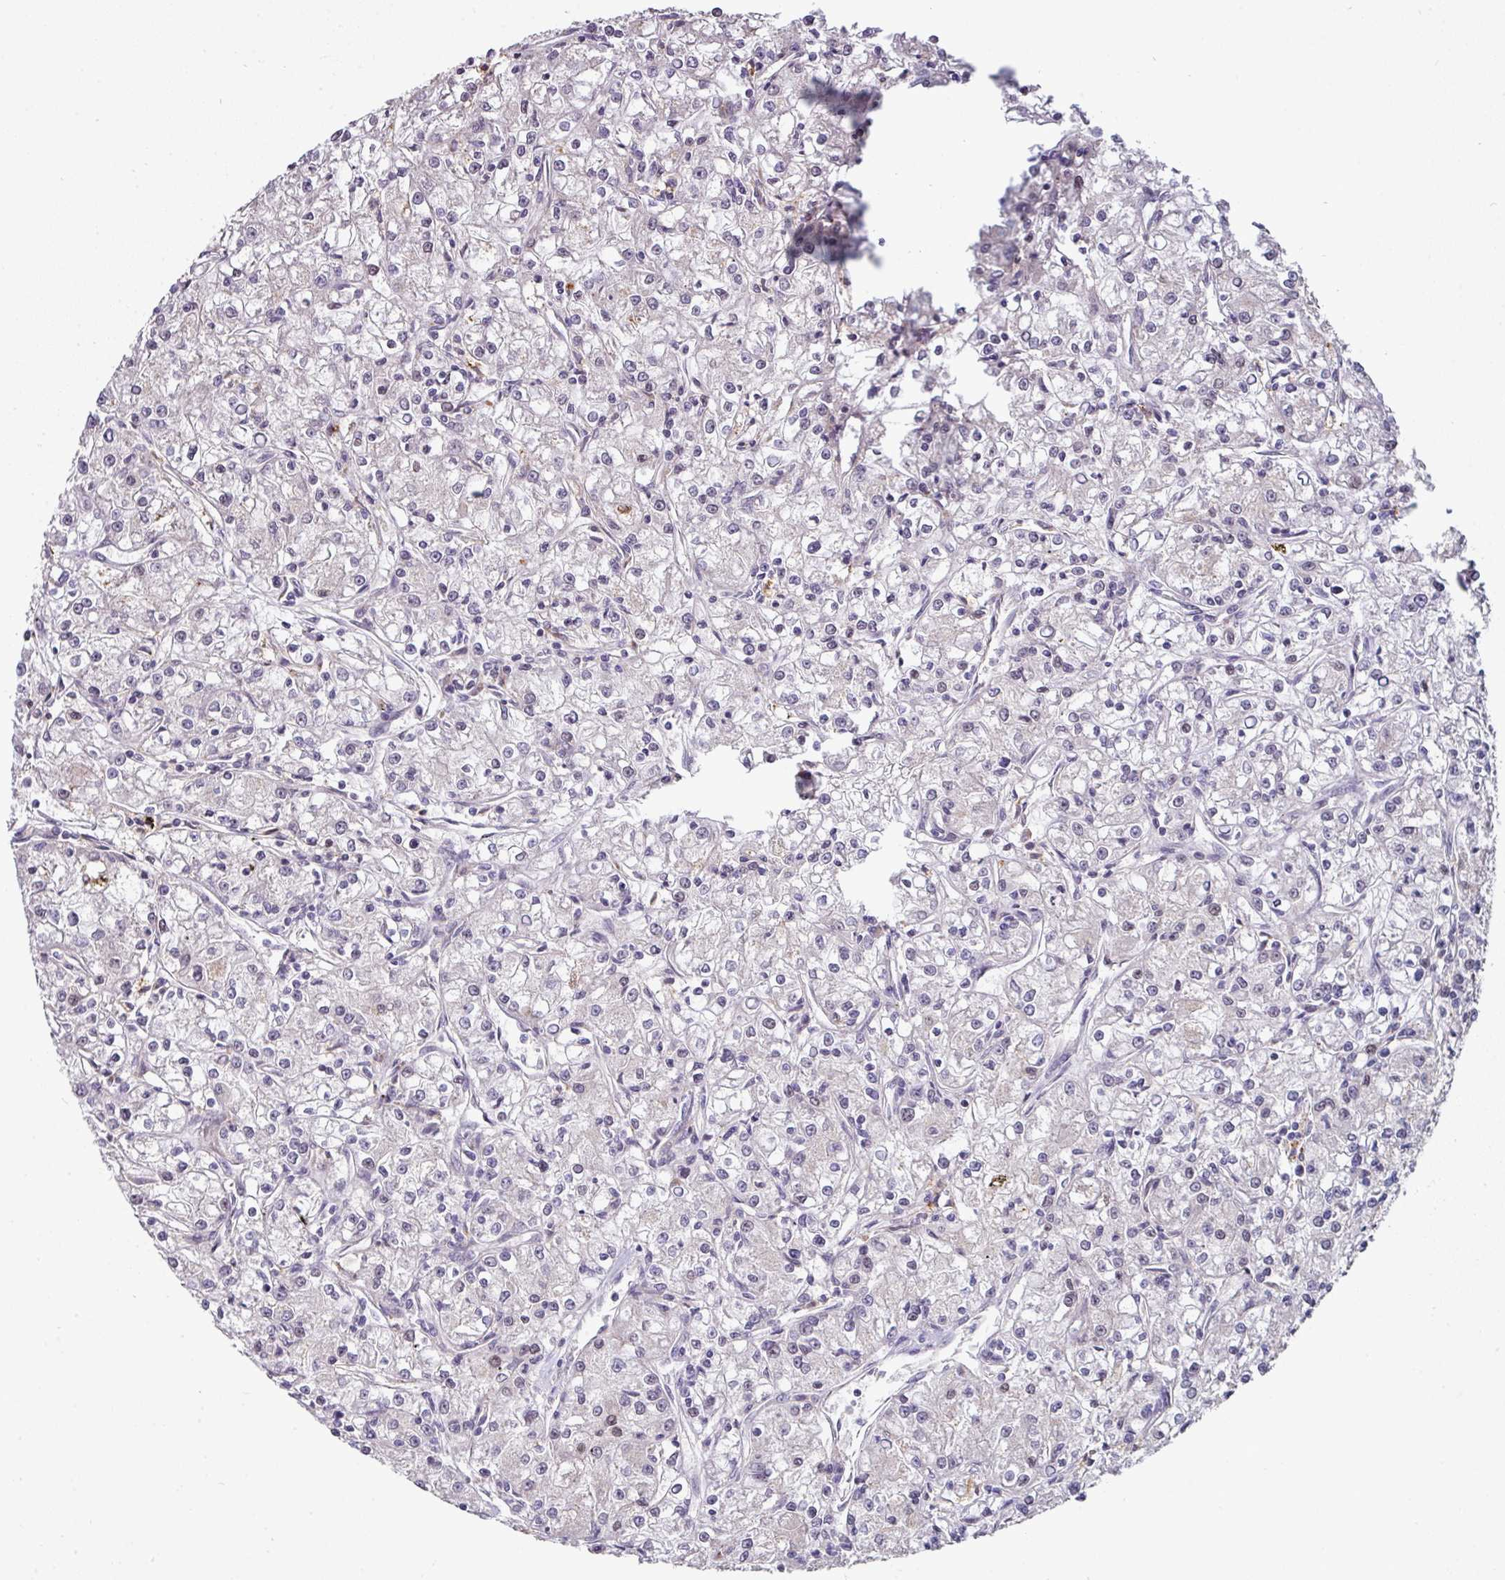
{"staining": {"intensity": "negative", "quantity": "none", "location": "none"}, "tissue": "renal cancer", "cell_type": "Tumor cells", "image_type": "cancer", "snomed": [{"axis": "morphology", "description": "Adenocarcinoma, NOS"}, {"axis": "topography", "description": "Kidney"}], "caption": "A photomicrograph of human renal cancer is negative for staining in tumor cells. The staining was performed using DAB to visualize the protein expression in brown, while the nuclei were stained in blue with hematoxylin (Magnification: 20x).", "gene": "SWSAP1", "patient": {"sex": "female", "age": 59}}